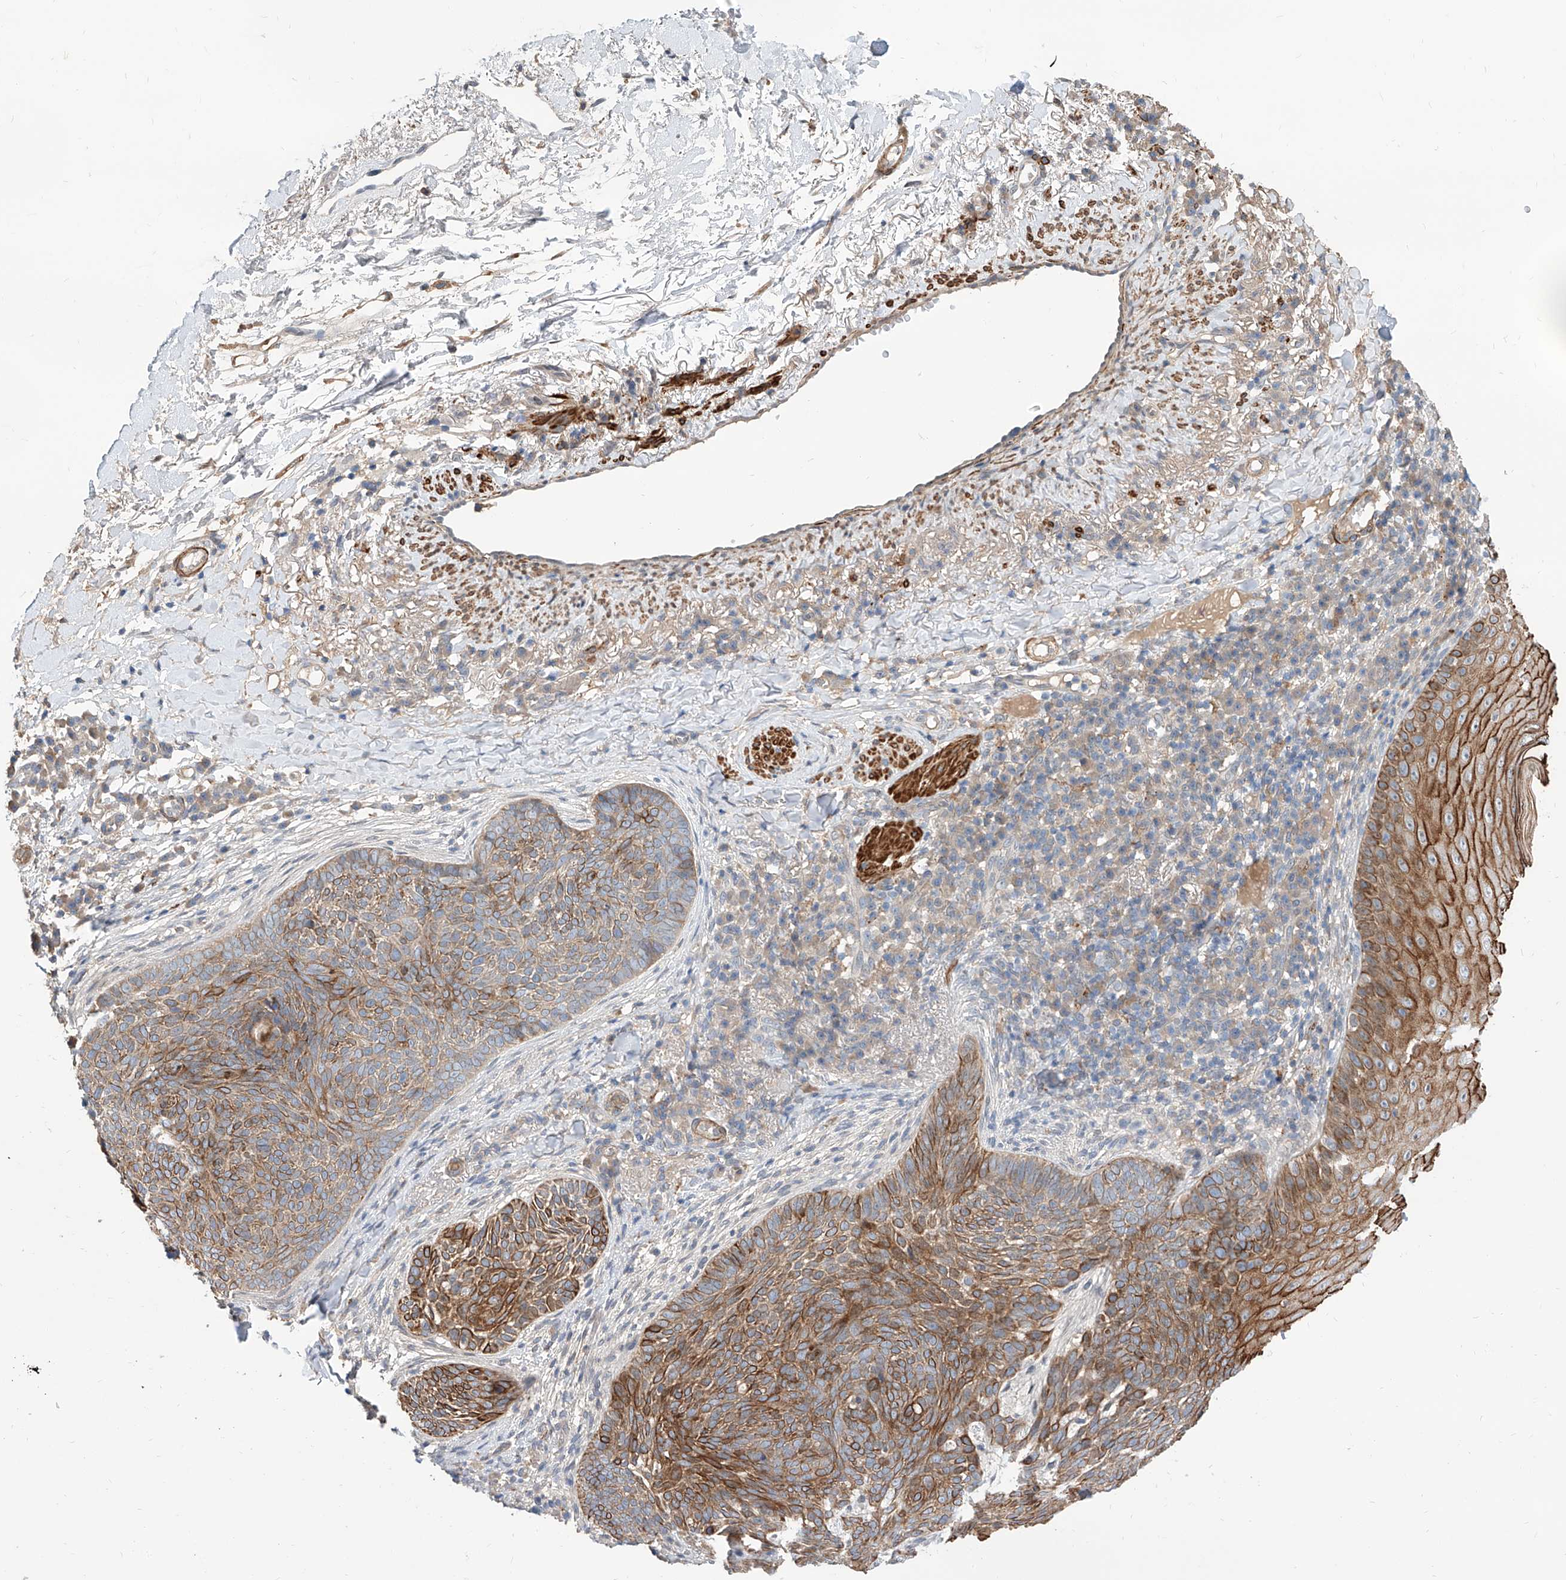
{"staining": {"intensity": "moderate", "quantity": ">75%", "location": "cytoplasmic/membranous"}, "tissue": "skin cancer", "cell_type": "Tumor cells", "image_type": "cancer", "snomed": [{"axis": "morphology", "description": "Basal cell carcinoma"}, {"axis": "topography", "description": "Skin"}], "caption": "There is medium levels of moderate cytoplasmic/membranous staining in tumor cells of basal cell carcinoma (skin), as demonstrated by immunohistochemical staining (brown color).", "gene": "MAGEE2", "patient": {"sex": "male", "age": 85}}